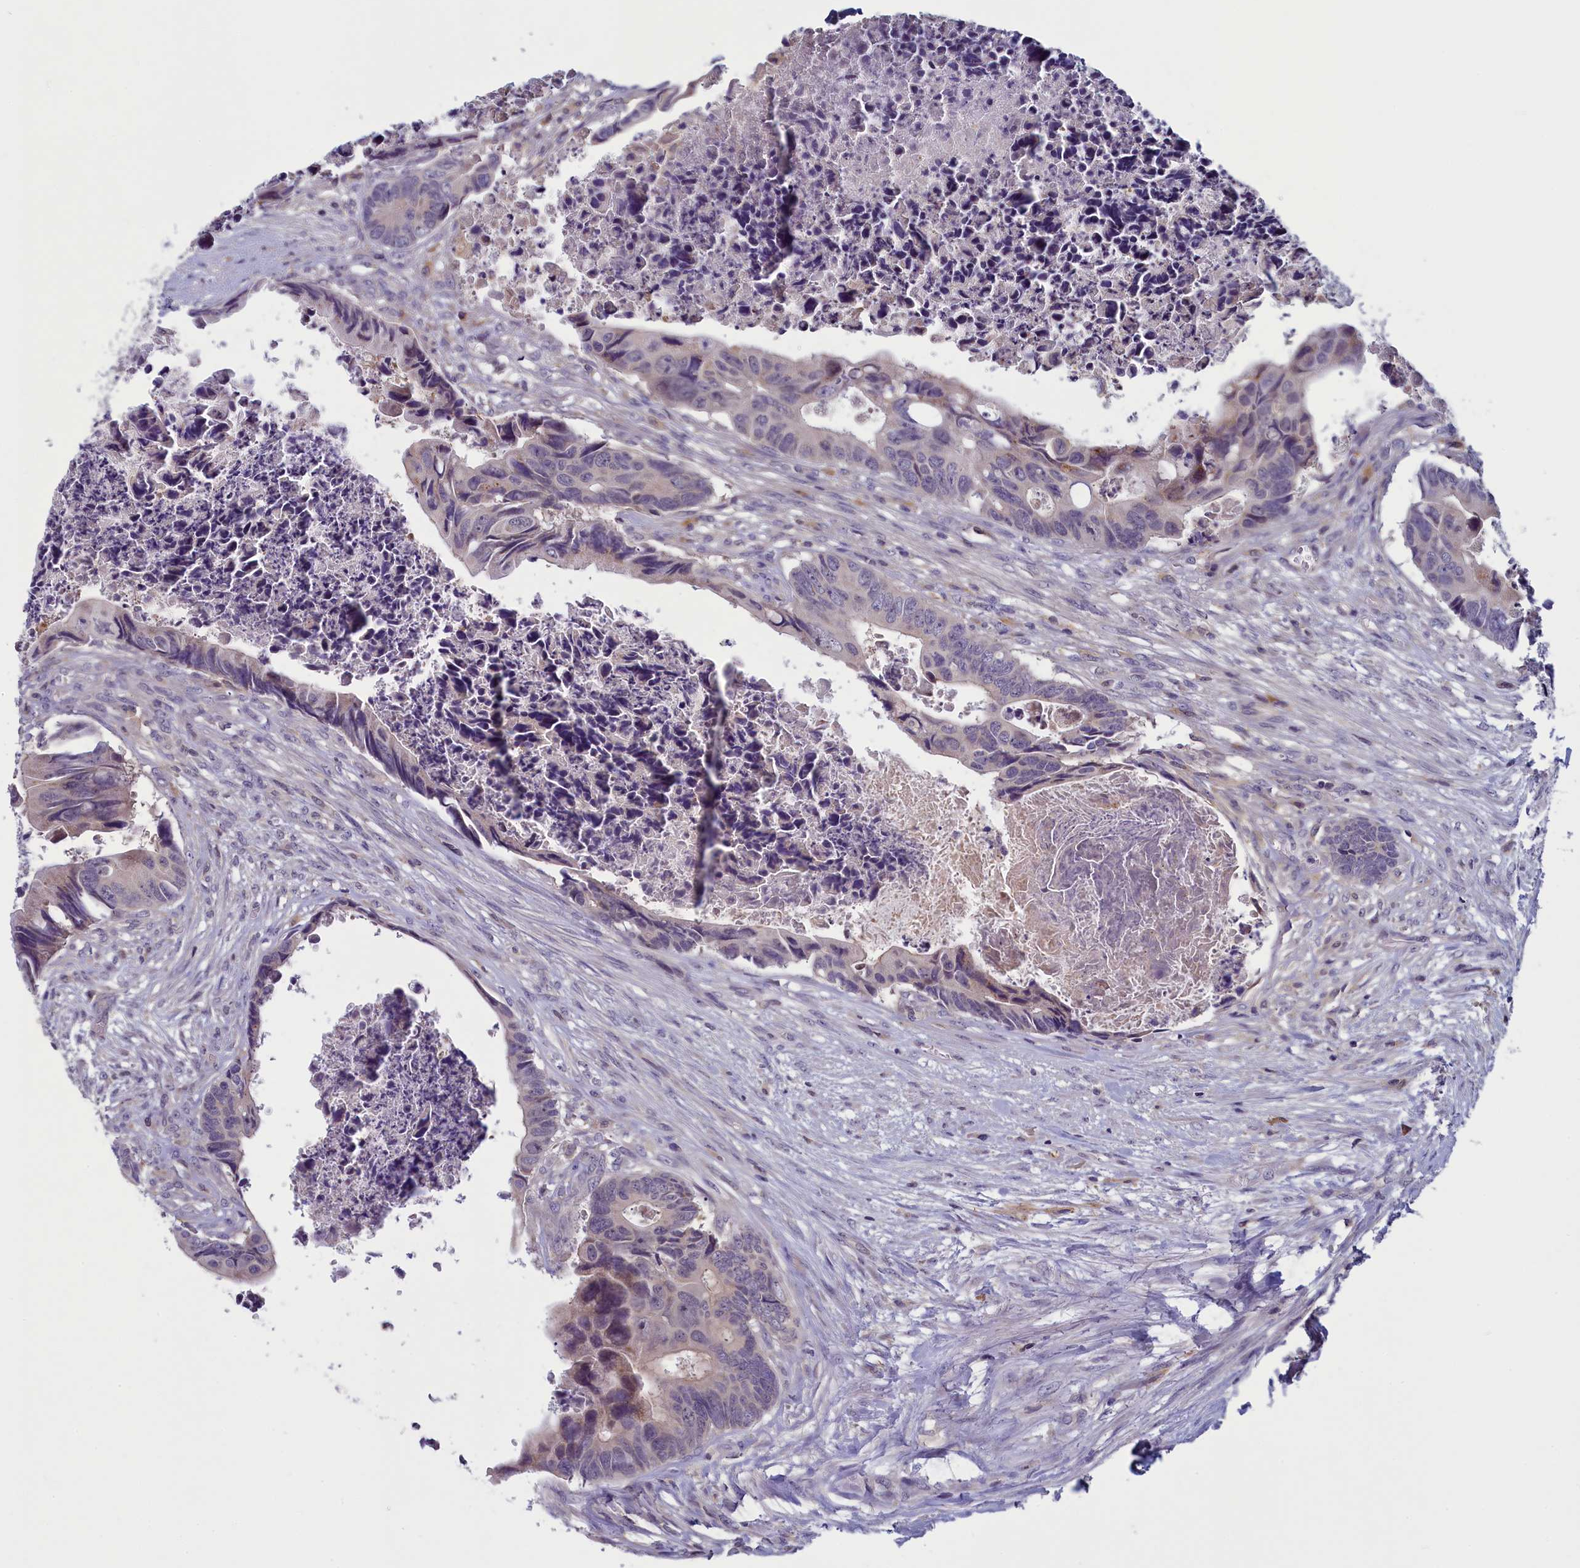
{"staining": {"intensity": "weak", "quantity": "<25%", "location": "cytoplasmic/membranous"}, "tissue": "colorectal cancer", "cell_type": "Tumor cells", "image_type": "cancer", "snomed": [{"axis": "morphology", "description": "Adenocarcinoma, NOS"}, {"axis": "topography", "description": "Rectum"}], "caption": "This is an immunohistochemistry (IHC) histopathology image of human colorectal cancer (adenocarcinoma). There is no staining in tumor cells.", "gene": "NUBP1", "patient": {"sex": "female", "age": 78}}